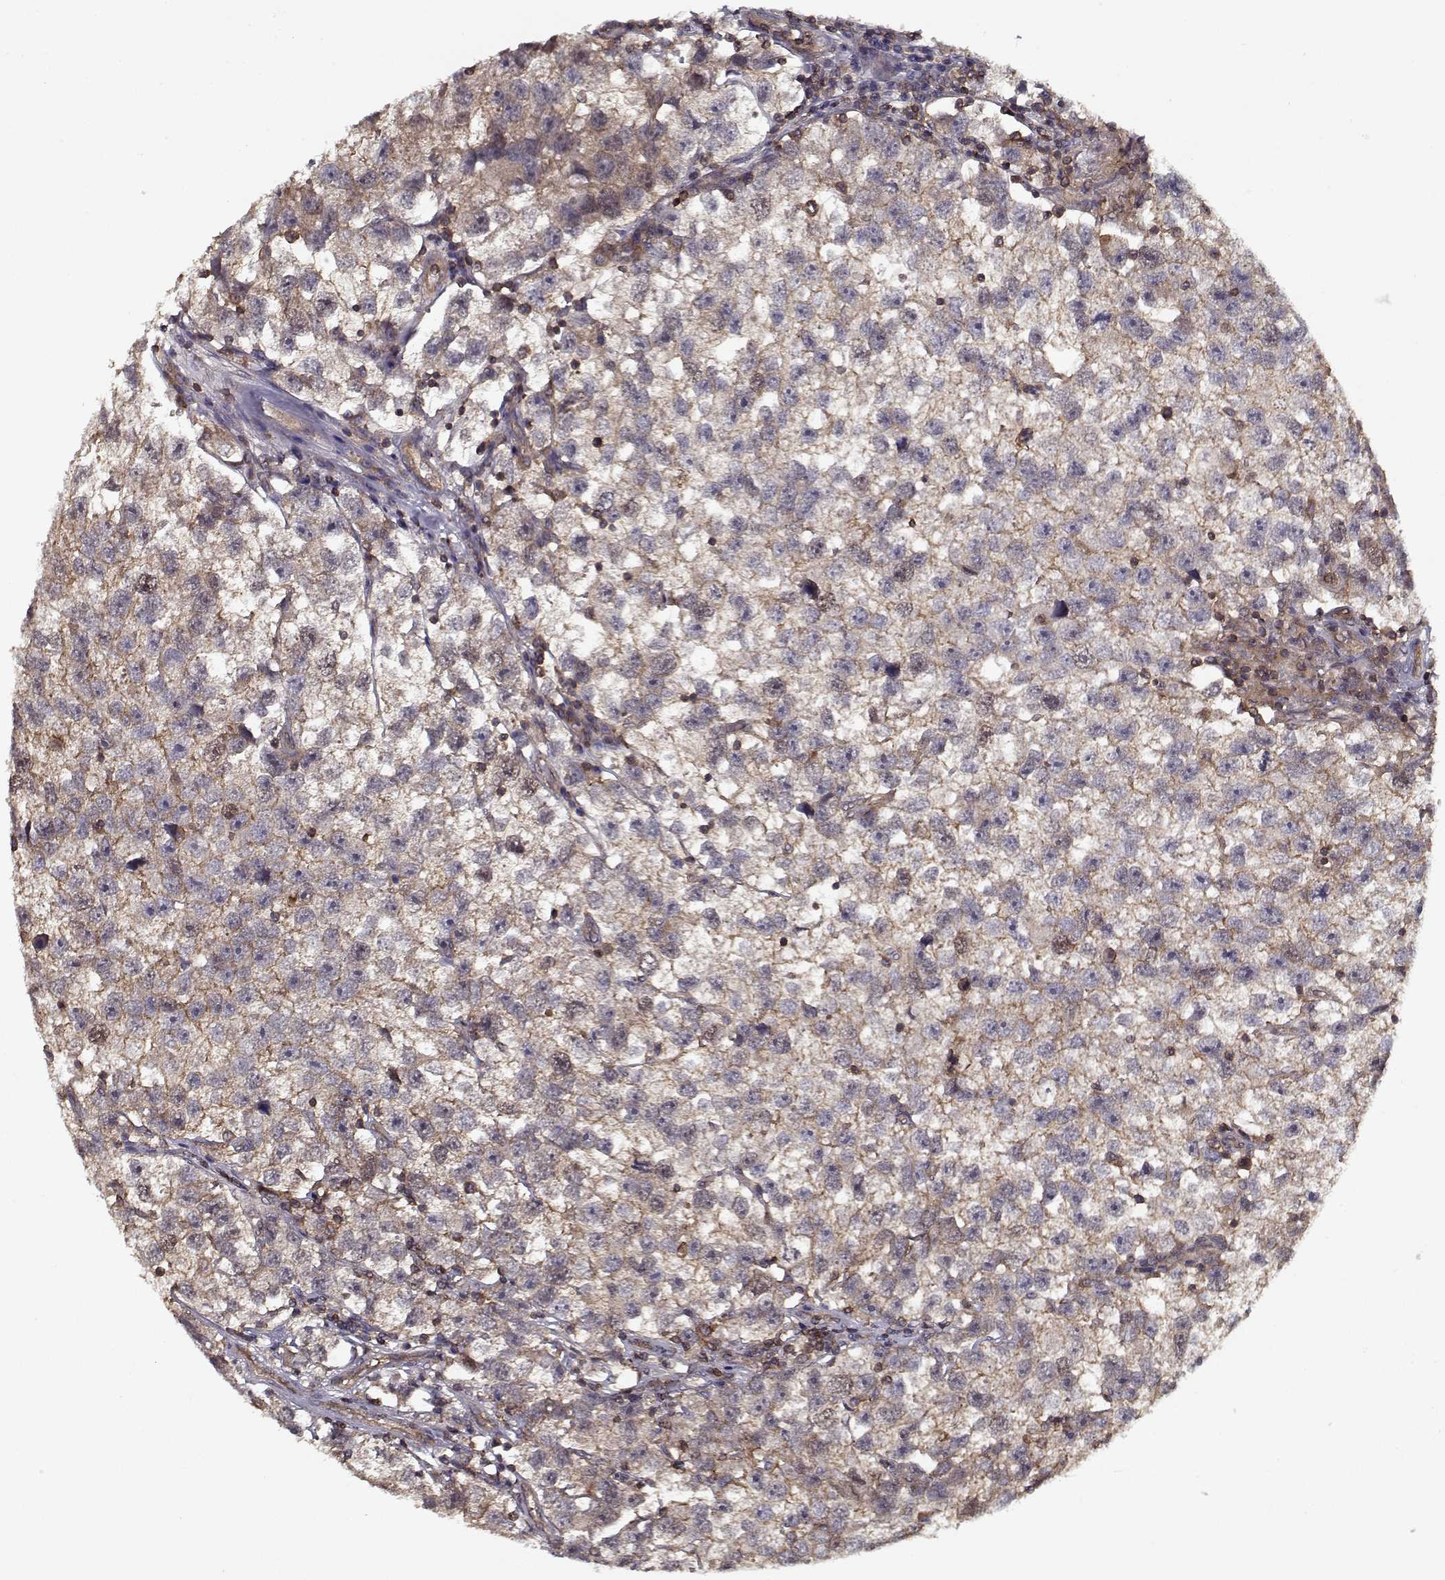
{"staining": {"intensity": "weak", "quantity": ">75%", "location": "cytoplasmic/membranous"}, "tissue": "testis cancer", "cell_type": "Tumor cells", "image_type": "cancer", "snomed": [{"axis": "morphology", "description": "Seminoma, NOS"}, {"axis": "topography", "description": "Testis"}], "caption": "Testis cancer (seminoma) stained with a brown dye demonstrates weak cytoplasmic/membranous positive staining in about >75% of tumor cells.", "gene": "PPP1R12A", "patient": {"sex": "male", "age": 26}}